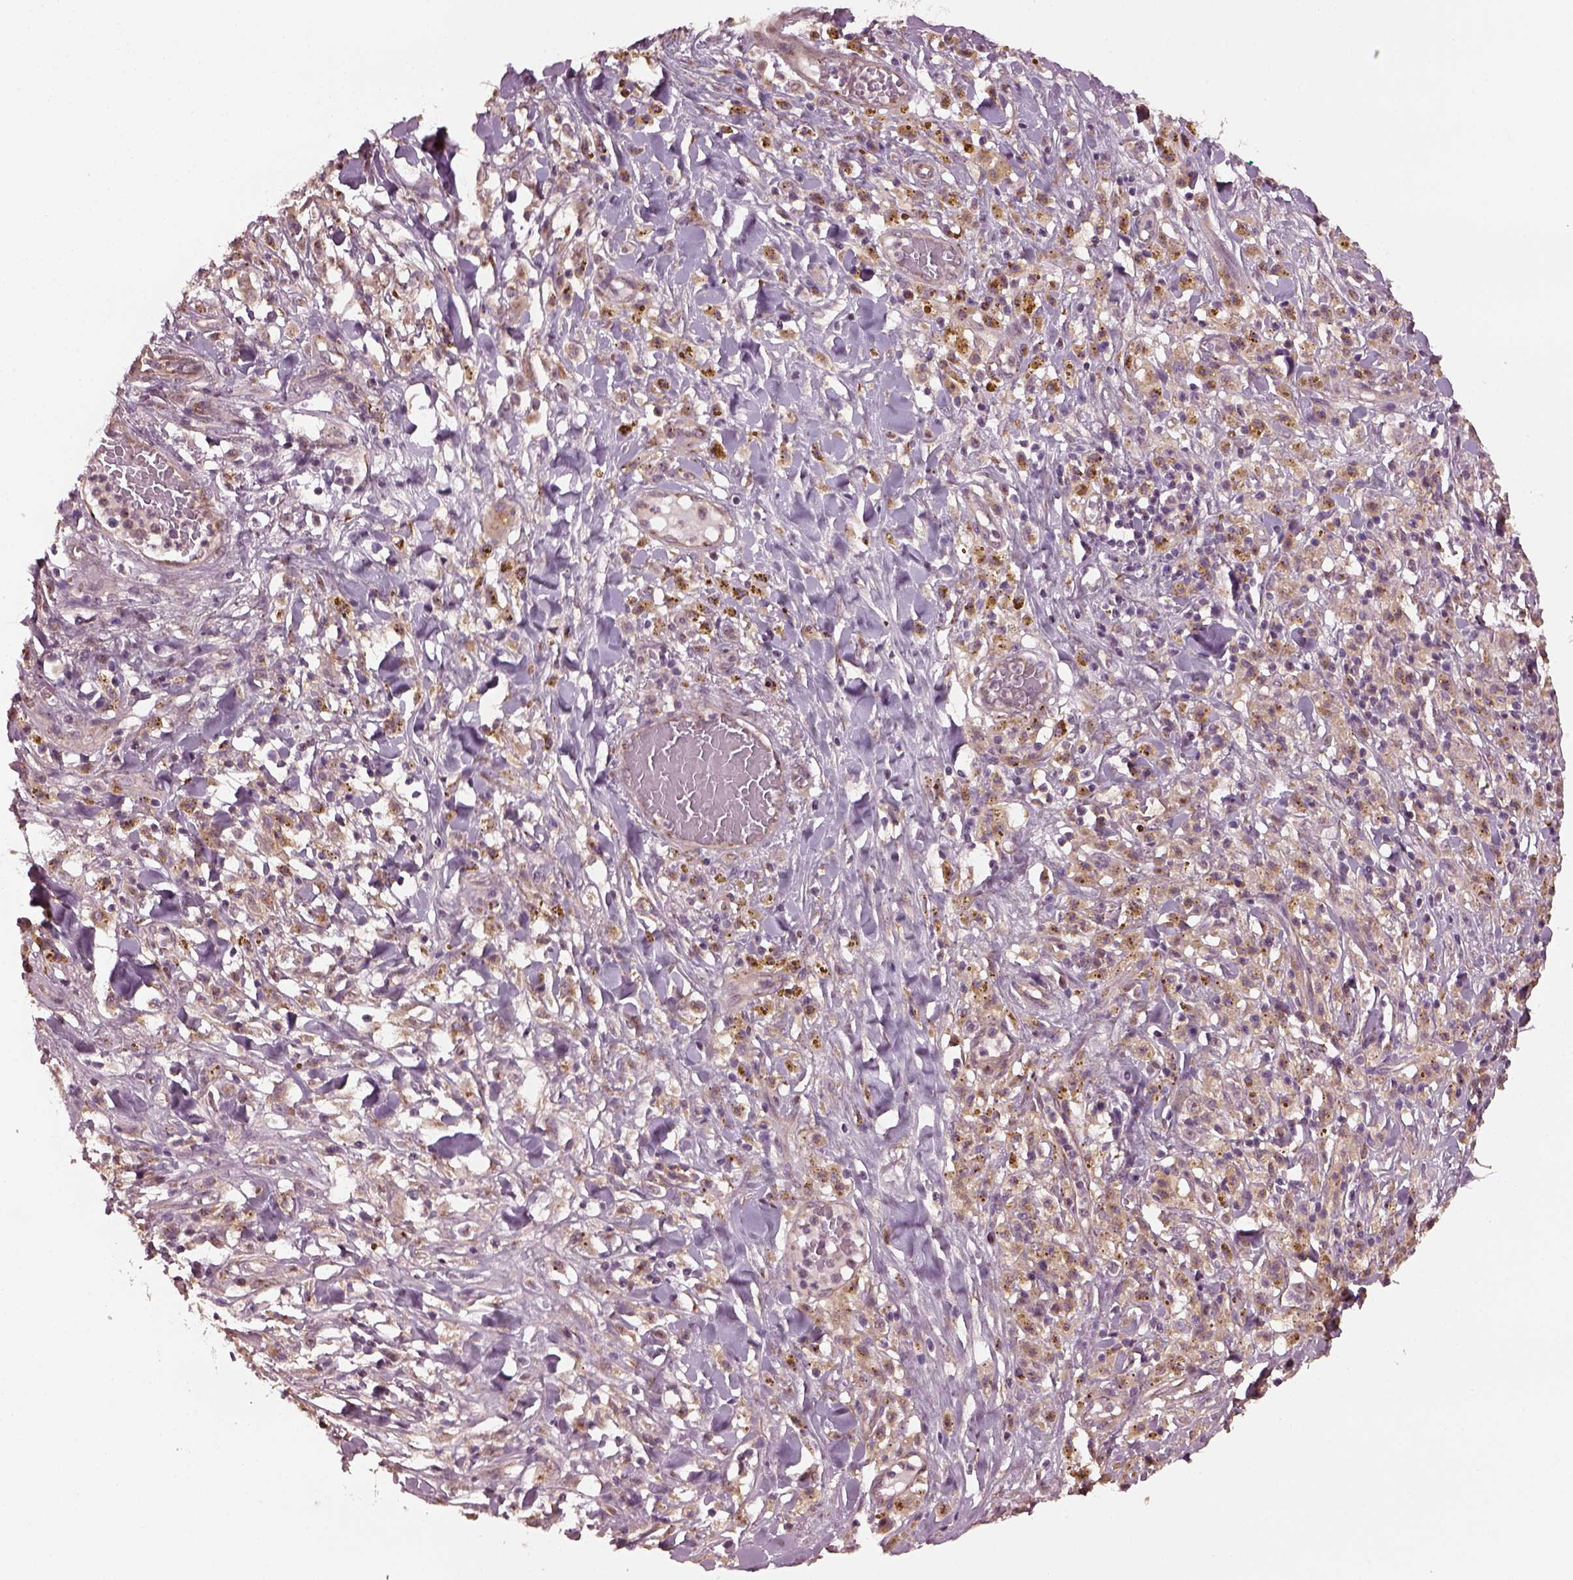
{"staining": {"intensity": "moderate", "quantity": "<25%", "location": "cytoplasmic/membranous"}, "tissue": "melanoma", "cell_type": "Tumor cells", "image_type": "cancer", "snomed": [{"axis": "morphology", "description": "Malignant melanoma, NOS"}, {"axis": "topography", "description": "Skin"}], "caption": "A brown stain labels moderate cytoplasmic/membranous expression of a protein in malignant melanoma tumor cells.", "gene": "RUFY3", "patient": {"sex": "female", "age": 91}}